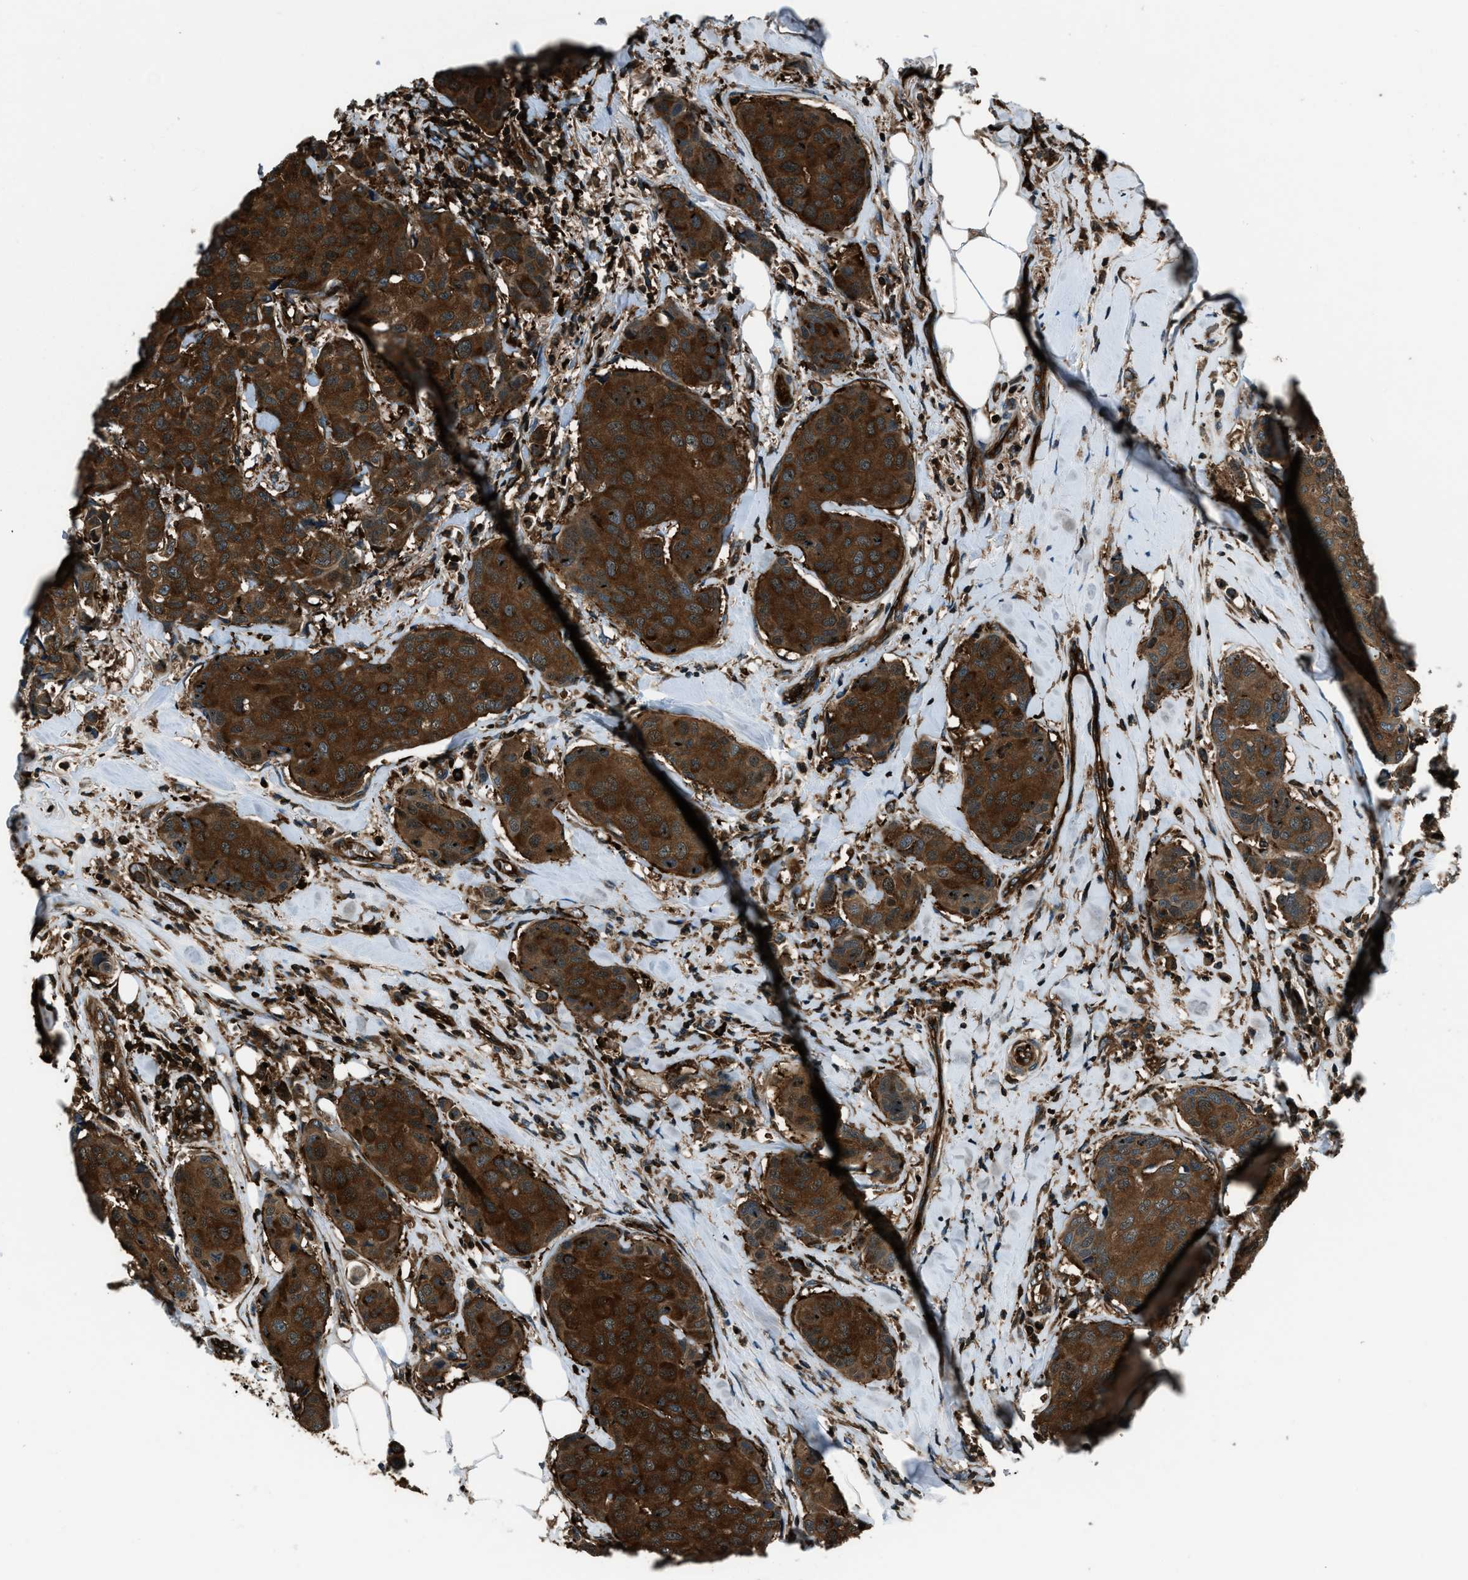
{"staining": {"intensity": "strong", "quantity": ">75%", "location": "cytoplasmic/membranous,nuclear"}, "tissue": "breast cancer", "cell_type": "Tumor cells", "image_type": "cancer", "snomed": [{"axis": "morphology", "description": "Duct carcinoma"}, {"axis": "topography", "description": "Breast"}], "caption": "Breast intraductal carcinoma was stained to show a protein in brown. There is high levels of strong cytoplasmic/membranous and nuclear positivity in approximately >75% of tumor cells.", "gene": "SNX30", "patient": {"sex": "female", "age": 80}}